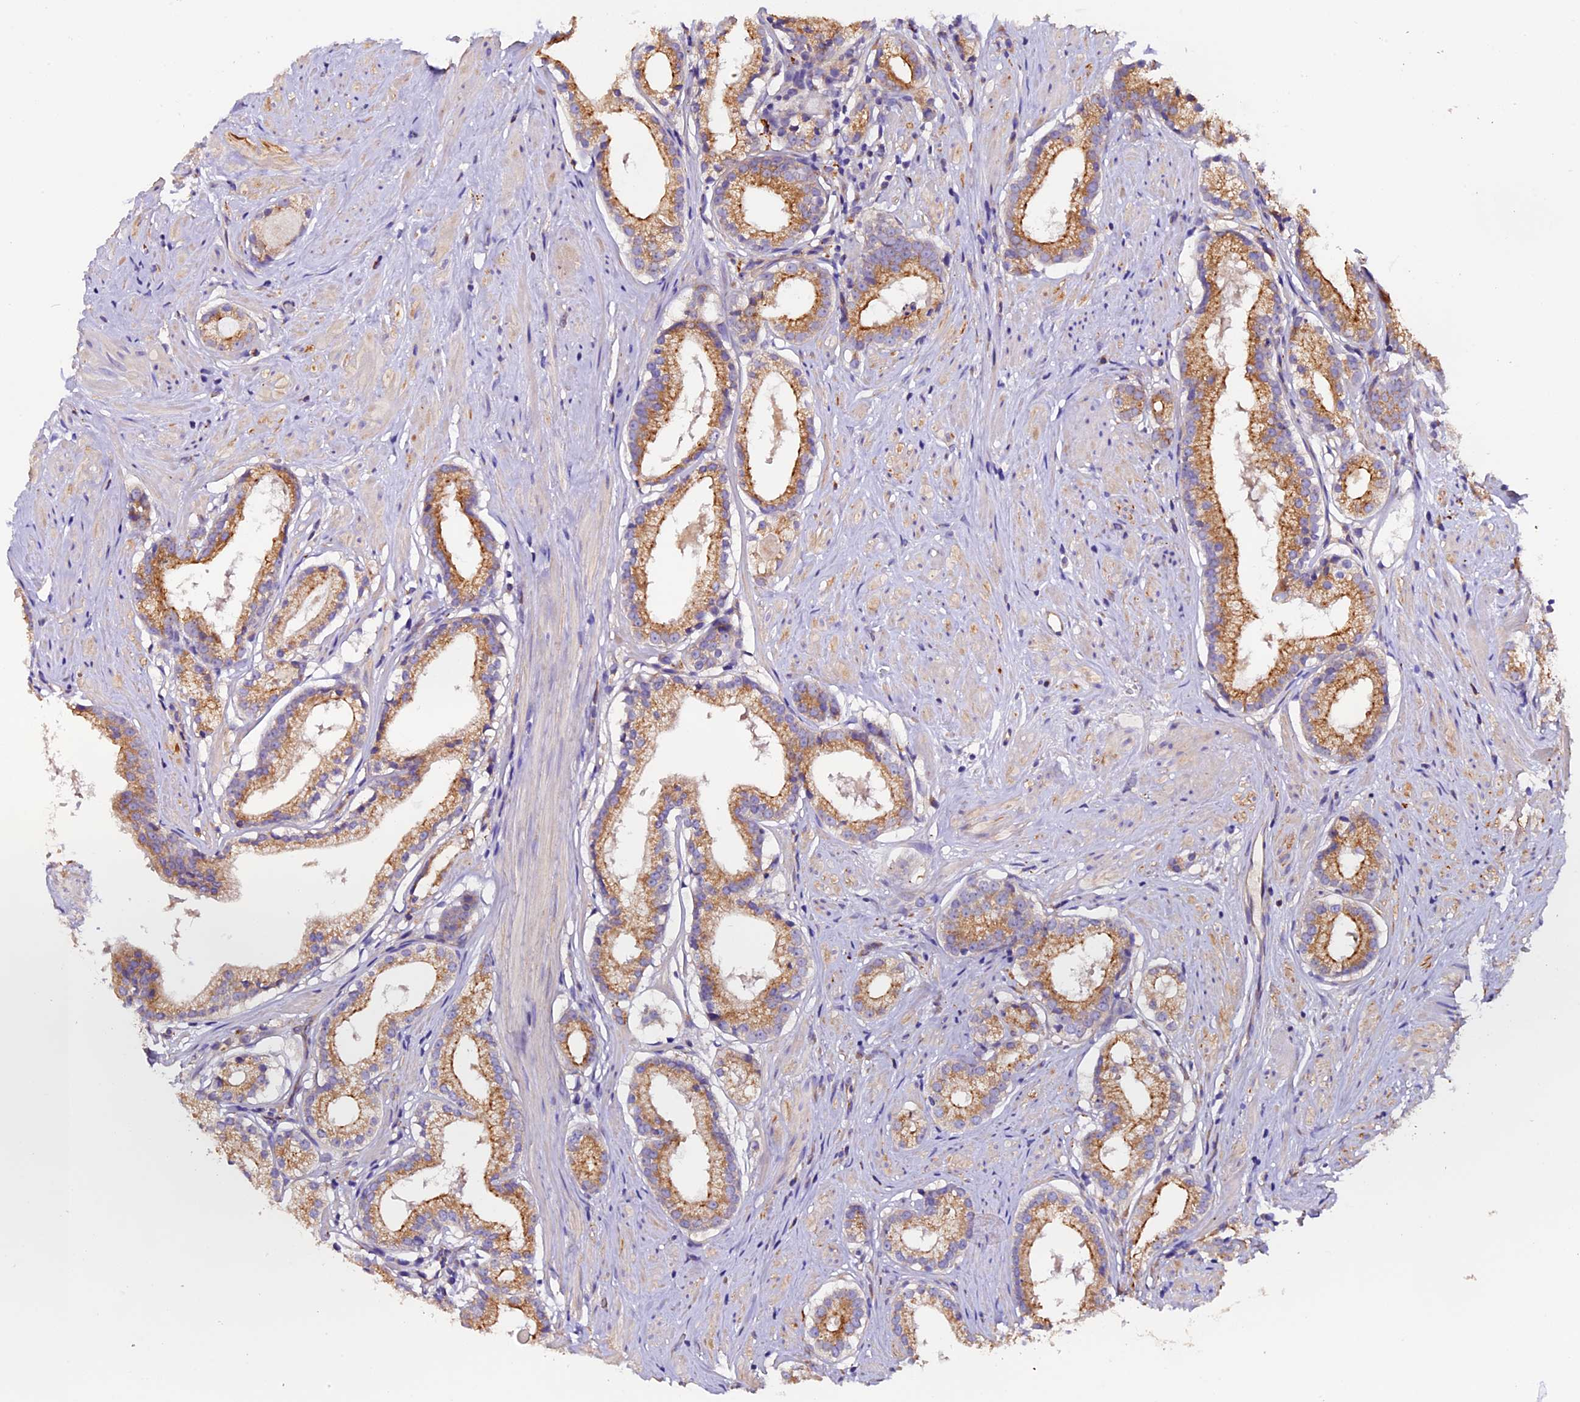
{"staining": {"intensity": "moderate", "quantity": "25%-75%", "location": "cytoplasmic/membranous"}, "tissue": "prostate cancer", "cell_type": "Tumor cells", "image_type": "cancer", "snomed": [{"axis": "morphology", "description": "Adenocarcinoma, Low grade"}, {"axis": "topography", "description": "Prostate"}], "caption": "DAB (3,3'-diaminobenzidine) immunohistochemical staining of human prostate low-grade adenocarcinoma displays moderate cytoplasmic/membranous protein staining in about 25%-75% of tumor cells.", "gene": "CLN5", "patient": {"sex": "male", "age": 57}}